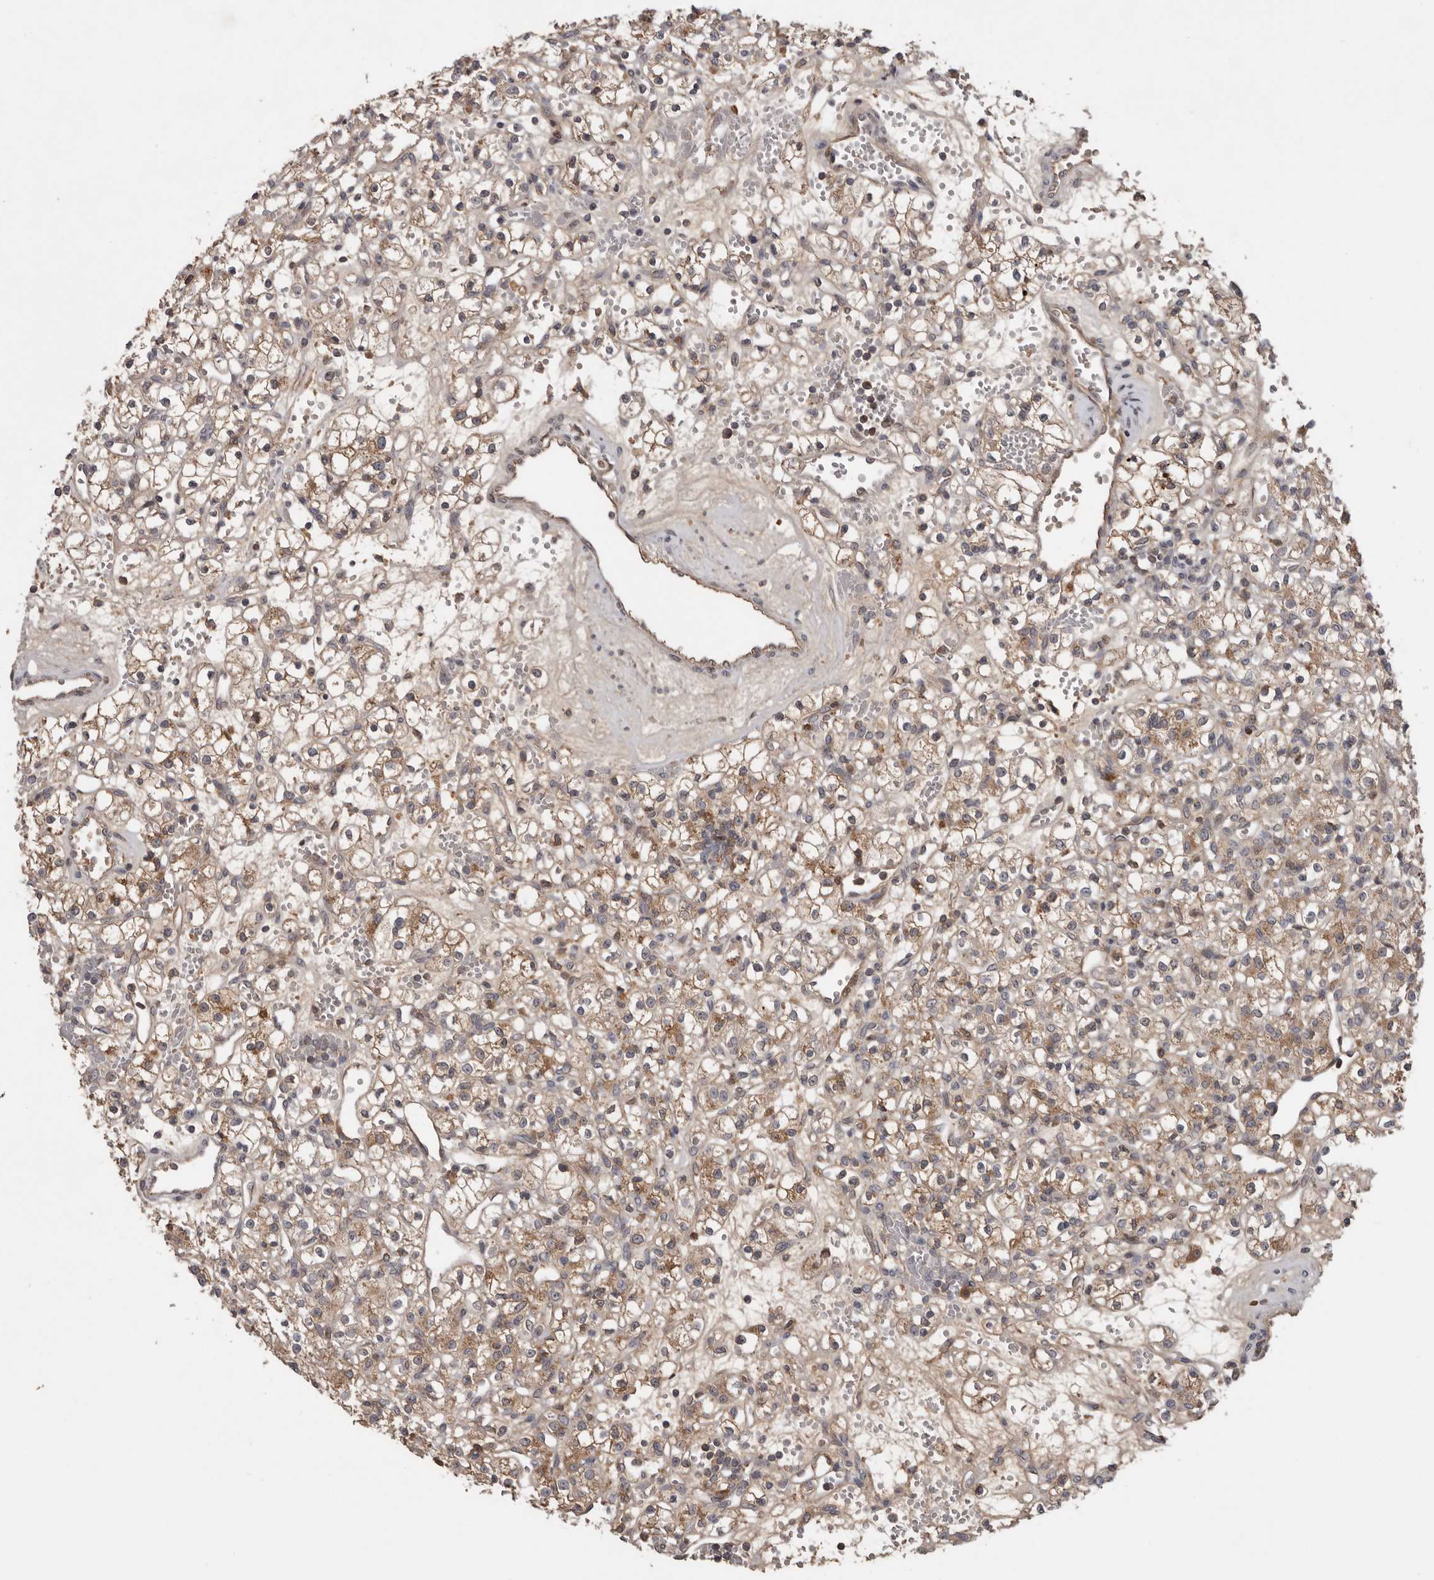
{"staining": {"intensity": "weak", "quantity": ">75%", "location": "cytoplasmic/membranous"}, "tissue": "renal cancer", "cell_type": "Tumor cells", "image_type": "cancer", "snomed": [{"axis": "morphology", "description": "Adenocarcinoma, NOS"}, {"axis": "topography", "description": "Kidney"}], "caption": "Human renal cancer stained with a protein marker reveals weak staining in tumor cells.", "gene": "NMUR1", "patient": {"sex": "female", "age": 59}}